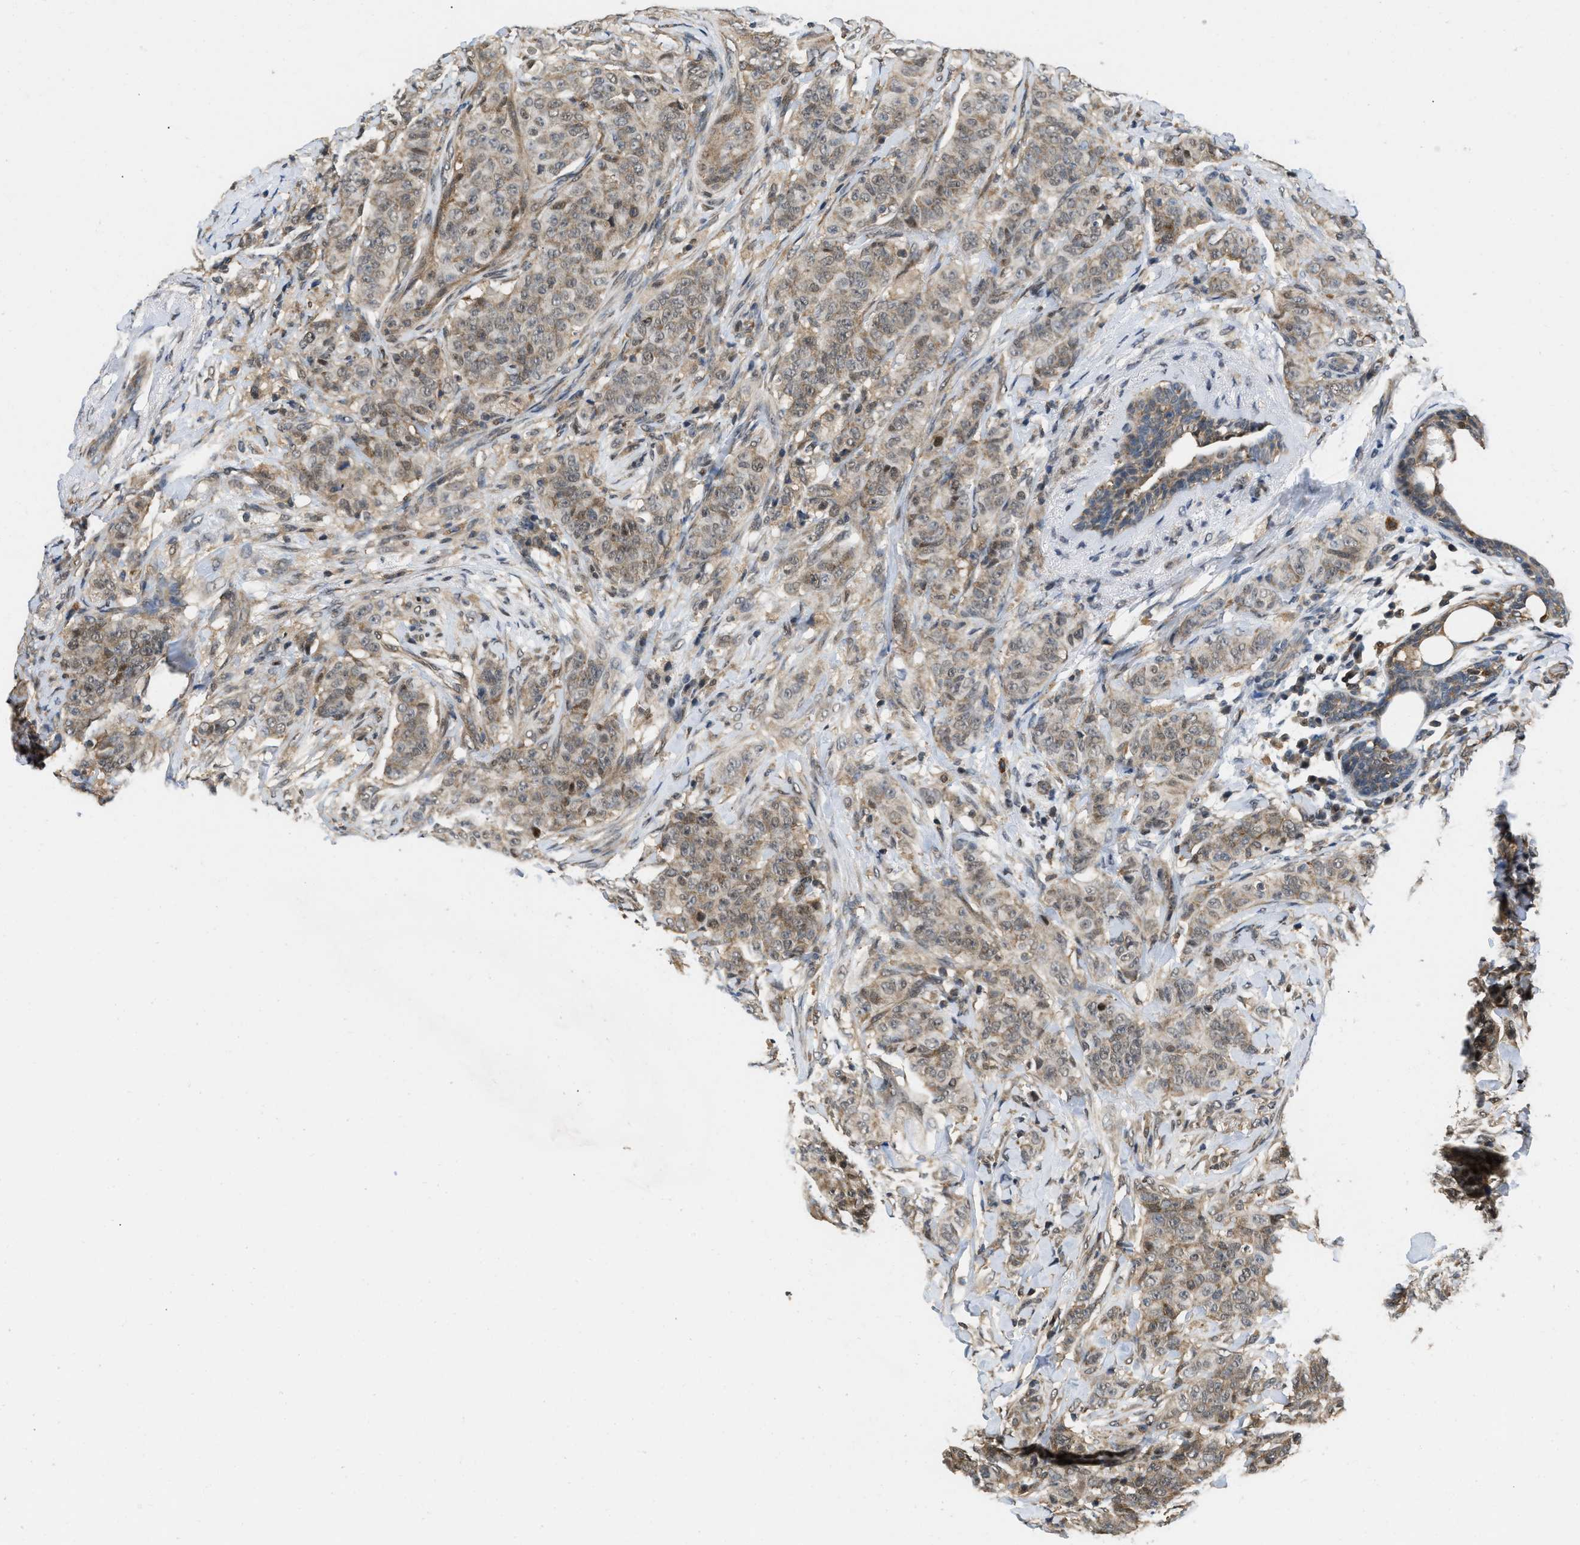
{"staining": {"intensity": "weak", "quantity": "25%-75%", "location": "cytoplasmic/membranous,nuclear"}, "tissue": "breast cancer", "cell_type": "Tumor cells", "image_type": "cancer", "snomed": [{"axis": "morphology", "description": "Normal tissue, NOS"}, {"axis": "morphology", "description": "Duct carcinoma"}, {"axis": "topography", "description": "Breast"}], "caption": "A brown stain labels weak cytoplasmic/membranous and nuclear expression of a protein in breast invasive ductal carcinoma tumor cells.", "gene": "ATF7IP", "patient": {"sex": "female", "age": 40}}